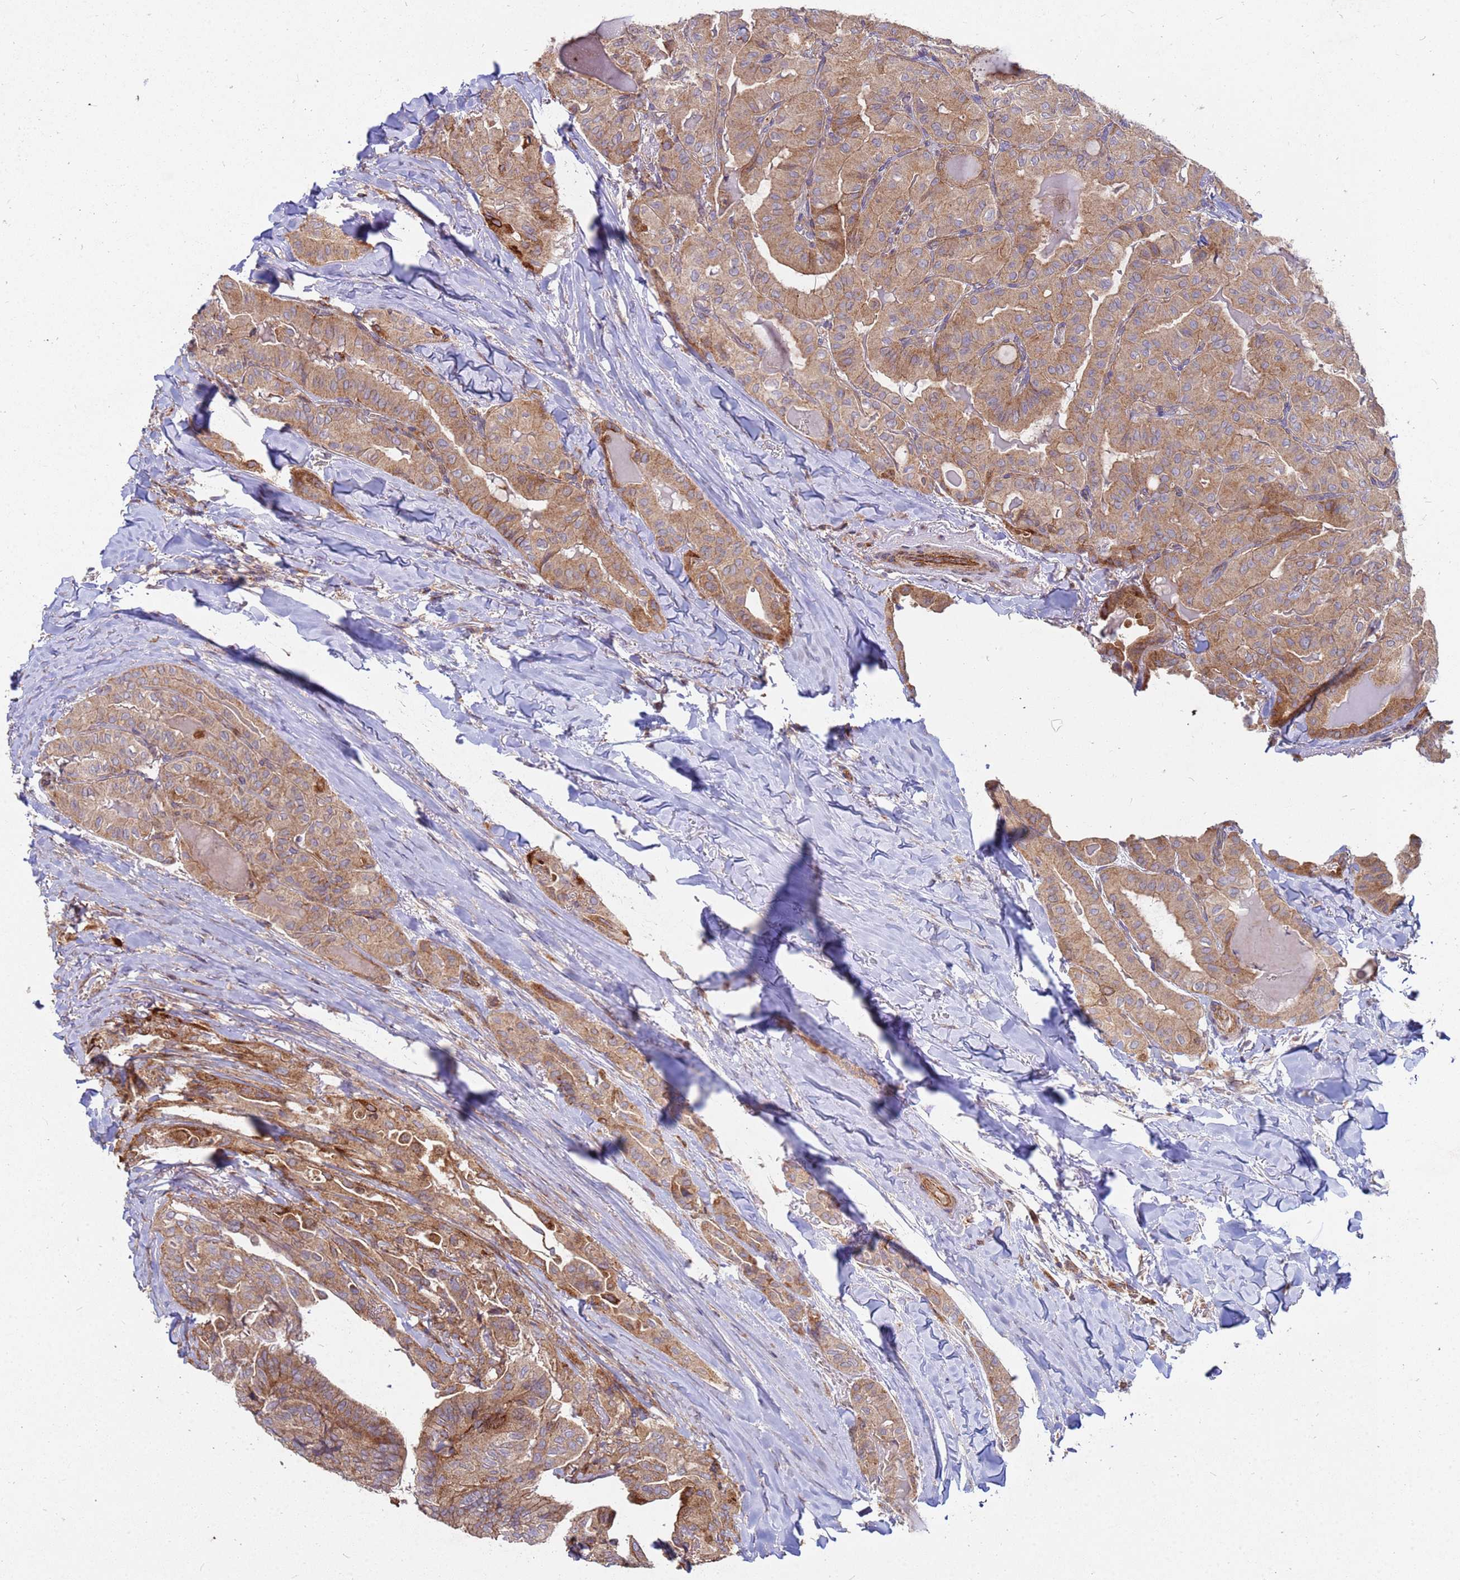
{"staining": {"intensity": "moderate", "quantity": ">75%", "location": "cytoplasmic/membranous"}, "tissue": "thyroid cancer", "cell_type": "Tumor cells", "image_type": "cancer", "snomed": [{"axis": "morphology", "description": "Papillary adenocarcinoma, NOS"}, {"axis": "topography", "description": "Thyroid gland"}], "caption": "IHC of thyroid cancer reveals medium levels of moderate cytoplasmic/membranous staining in about >75% of tumor cells.", "gene": "CDC34", "patient": {"sex": "female", "age": 68}}